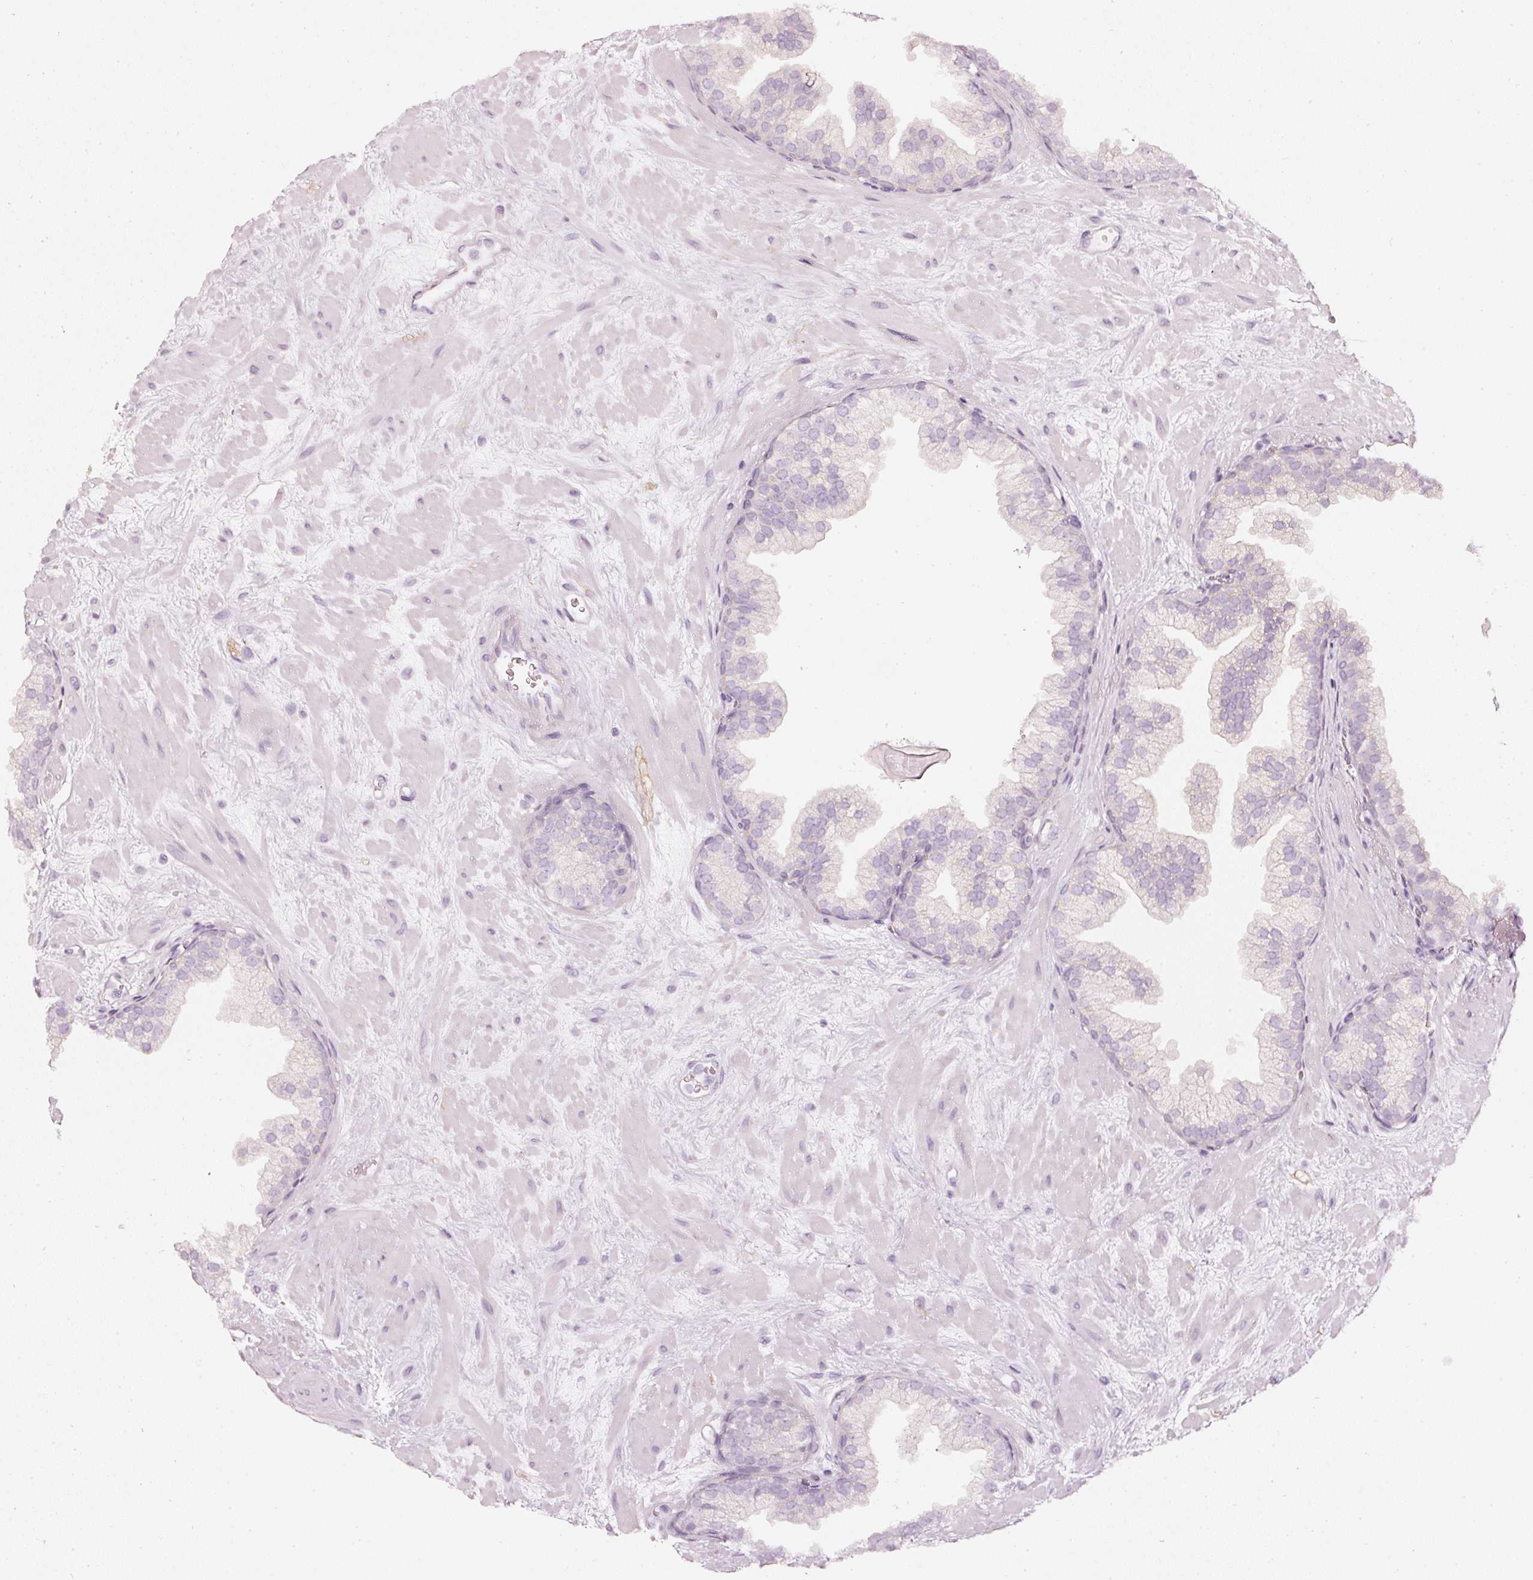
{"staining": {"intensity": "weak", "quantity": "25%-75%", "location": "cytoplasmic/membranous"}, "tissue": "prostate", "cell_type": "Glandular cells", "image_type": "normal", "snomed": [{"axis": "morphology", "description": "Normal tissue, NOS"}, {"axis": "topography", "description": "Prostate"}, {"axis": "topography", "description": "Peripheral nerve tissue"}], "caption": "Immunohistochemical staining of benign prostate exhibits 25%-75% levels of weak cytoplasmic/membranous protein staining in about 25%-75% of glandular cells. (DAB (3,3'-diaminobenzidine) IHC with brightfield microscopy, high magnification).", "gene": "CNP", "patient": {"sex": "male", "age": 61}}